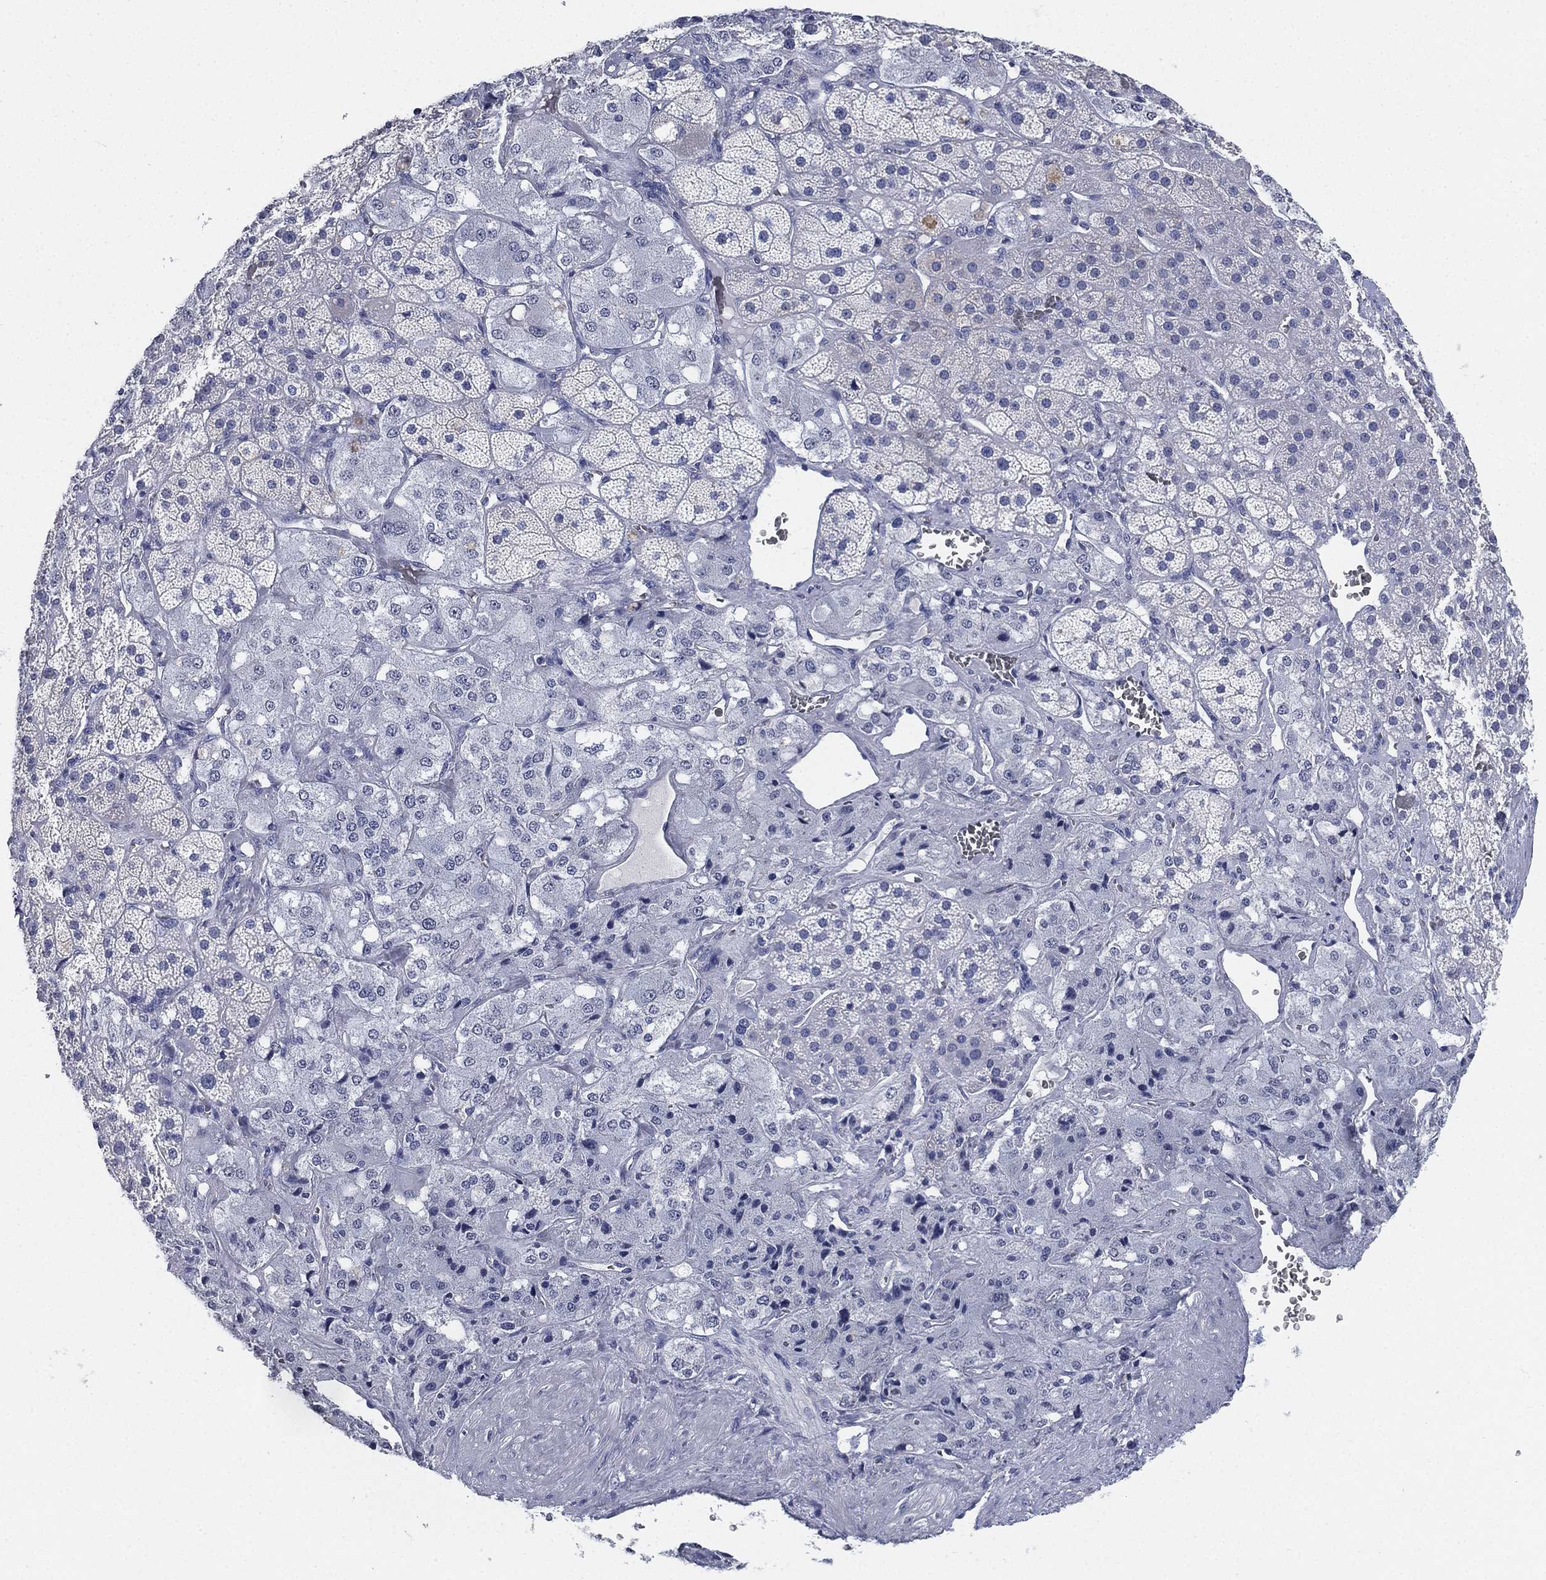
{"staining": {"intensity": "negative", "quantity": "none", "location": "none"}, "tissue": "adrenal gland", "cell_type": "Glandular cells", "image_type": "normal", "snomed": [{"axis": "morphology", "description": "Normal tissue, NOS"}, {"axis": "topography", "description": "Adrenal gland"}], "caption": "DAB immunohistochemical staining of benign human adrenal gland demonstrates no significant expression in glandular cells. (Immunohistochemistry, brightfield microscopy, high magnification).", "gene": "IYD", "patient": {"sex": "male", "age": 57}}